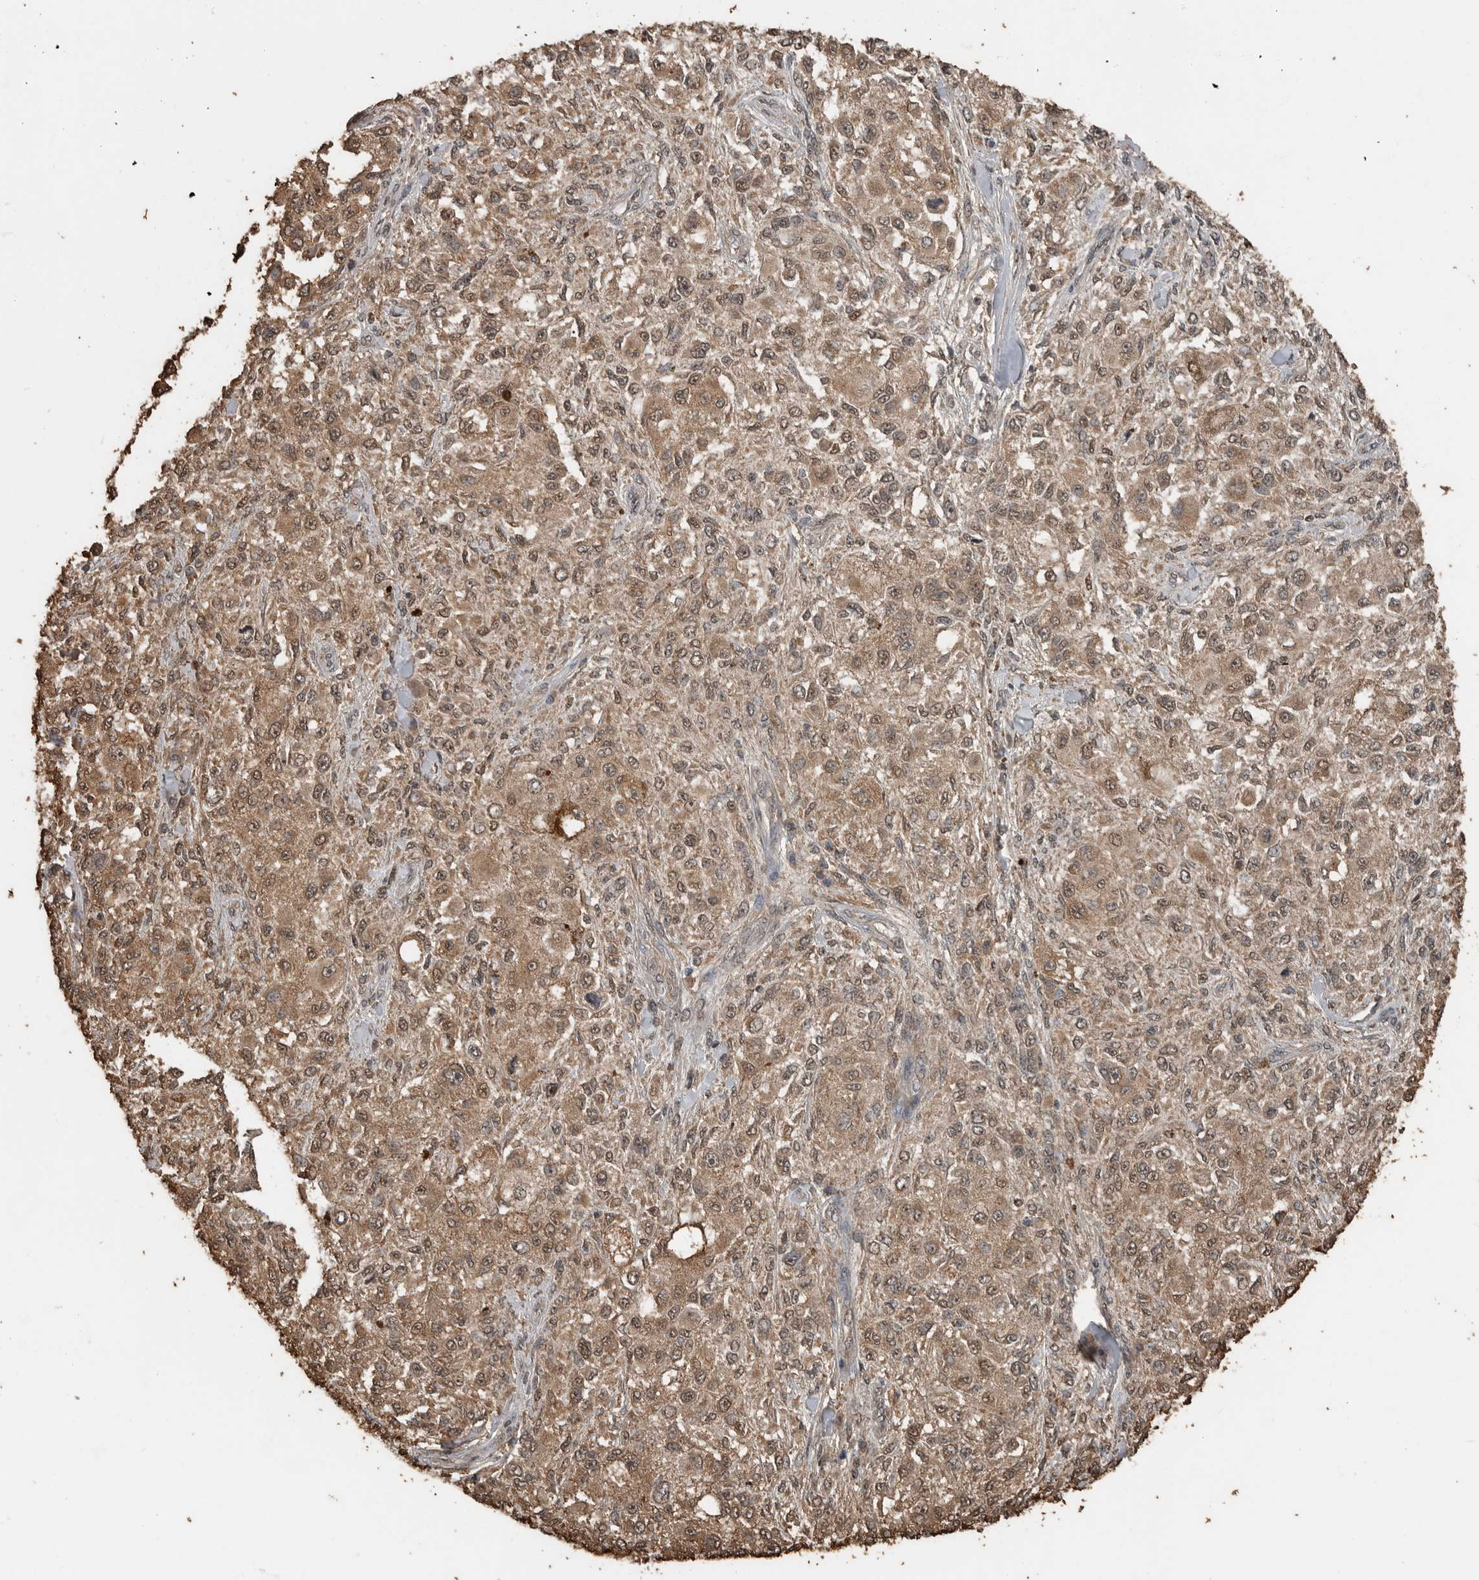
{"staining": {"intensity": "weak", "quantity": ">75%", "location": "cytoplasmic/membranous,nuclear"}, "tissue": "melanoma", "cell_type": "Tumor cells", "image_type": "cancer", "snomed": [{"axis": "morphology", "description": "Necrosis, NOS"}, {"axis": "morphology", "description": "Malignant melanoma, NOS"}, {"axis": "topography", "description": "Skin"}], "caption": "An image of melanoma stained for a protein reveals weak cytoplasmic/membranous and nuclear brown staining in tumor cells.", "gene": "BLZF1", "patient": {"sex": "female", "age": 87}}